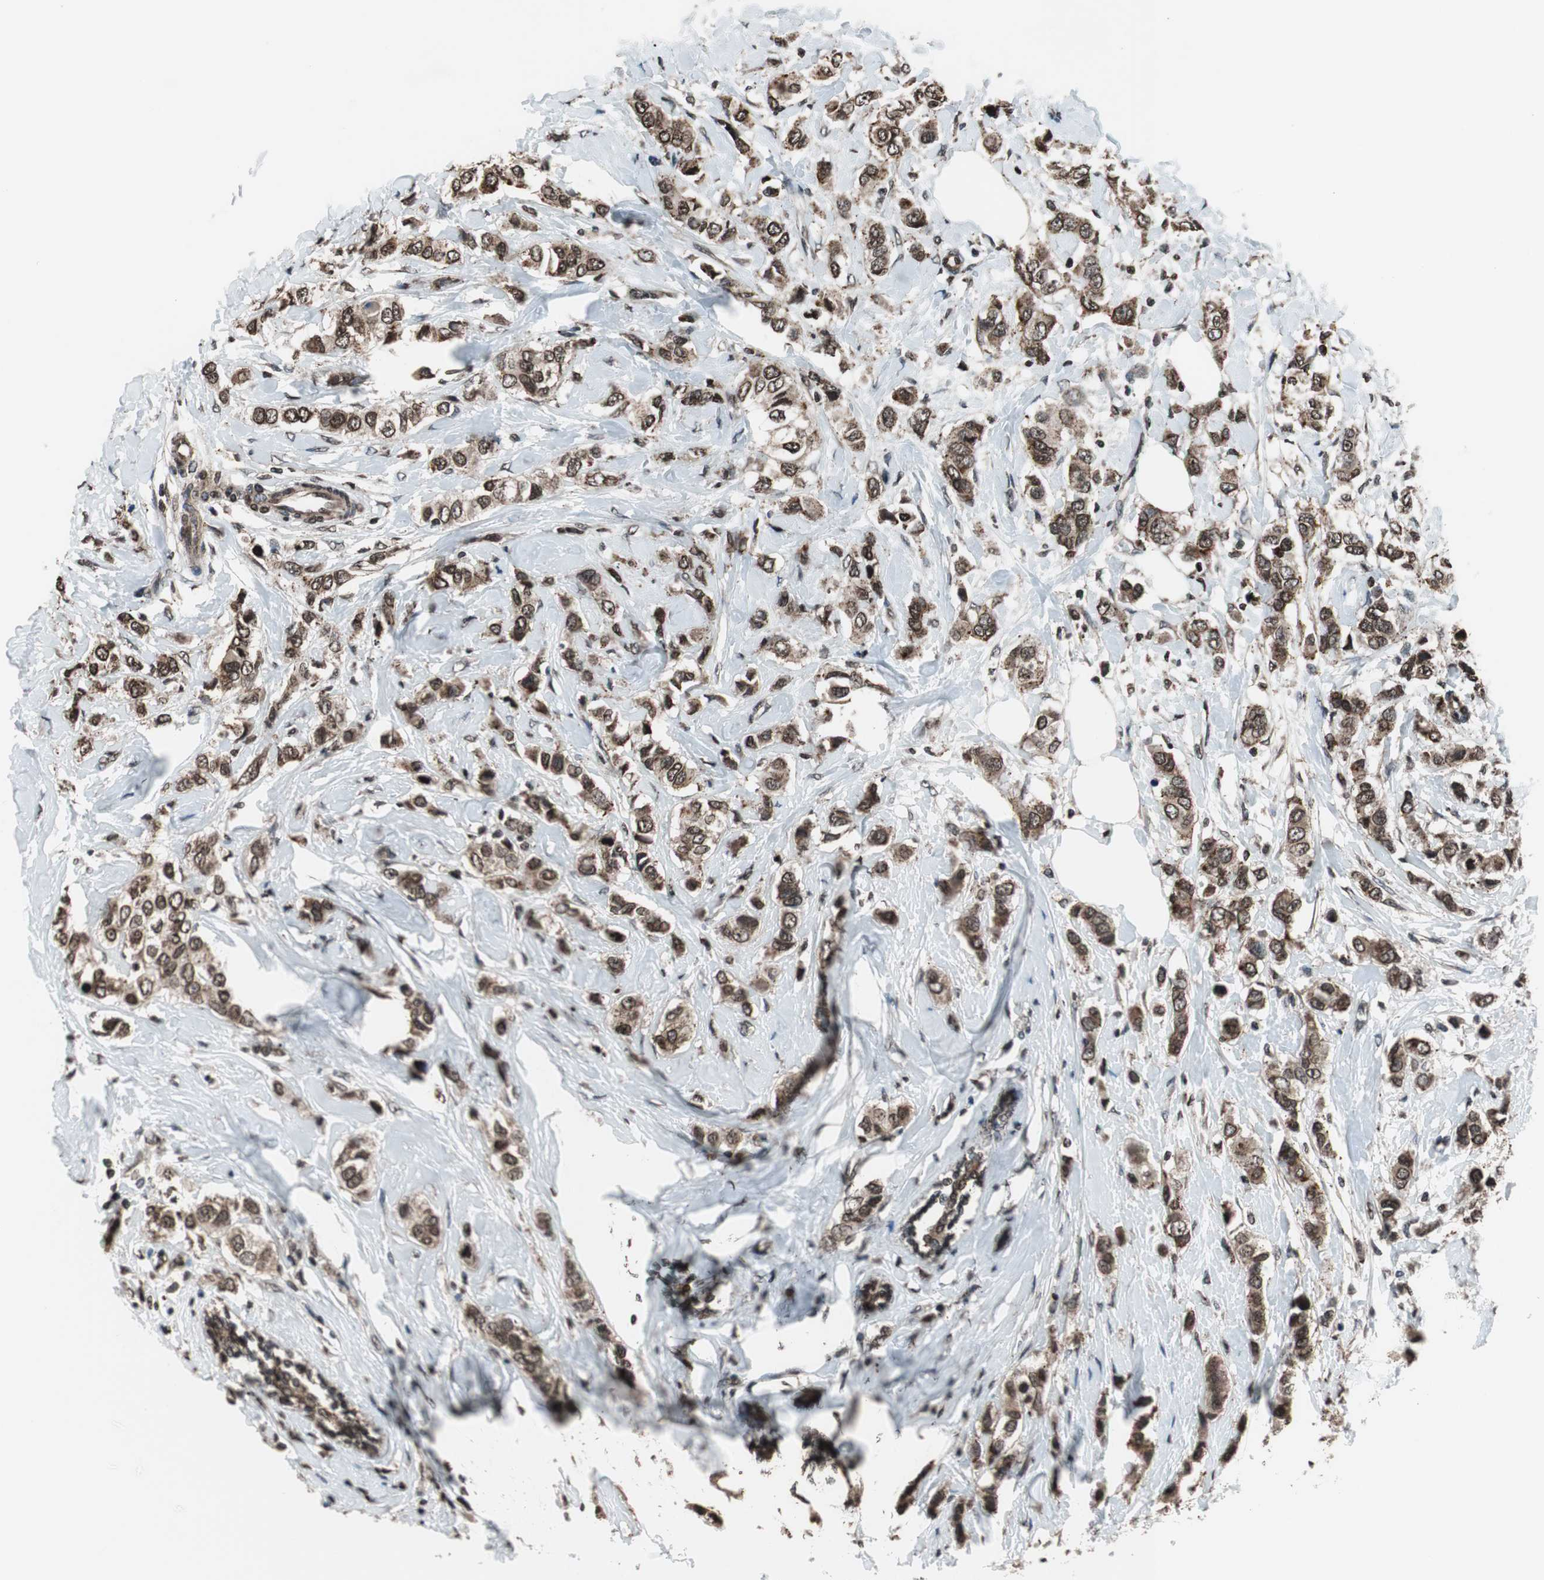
{"staining": {"intensity": "moderate", "quantity": ">75%", "location": "cytoplasmic/membranous,nuclear"}, "tissue": "breast cancer", "cell_type": "Tumor cells", "image_type": "cancer", "snomed": [{"axis": "morphology", "description": "Duct carcinoma"}, {"axis": "topography", "description": "Breast"}], "caption": "Moderate cytoplasmic/membranous and nuclear protein positivity is seen in about >75% of tumor cells in breast cancer (intraductal carcinoma). (DAB IHC with brightfield microscopy, high magnification).", "gene": "RFC1", "patient": {"sex": "female", "age": 50}}